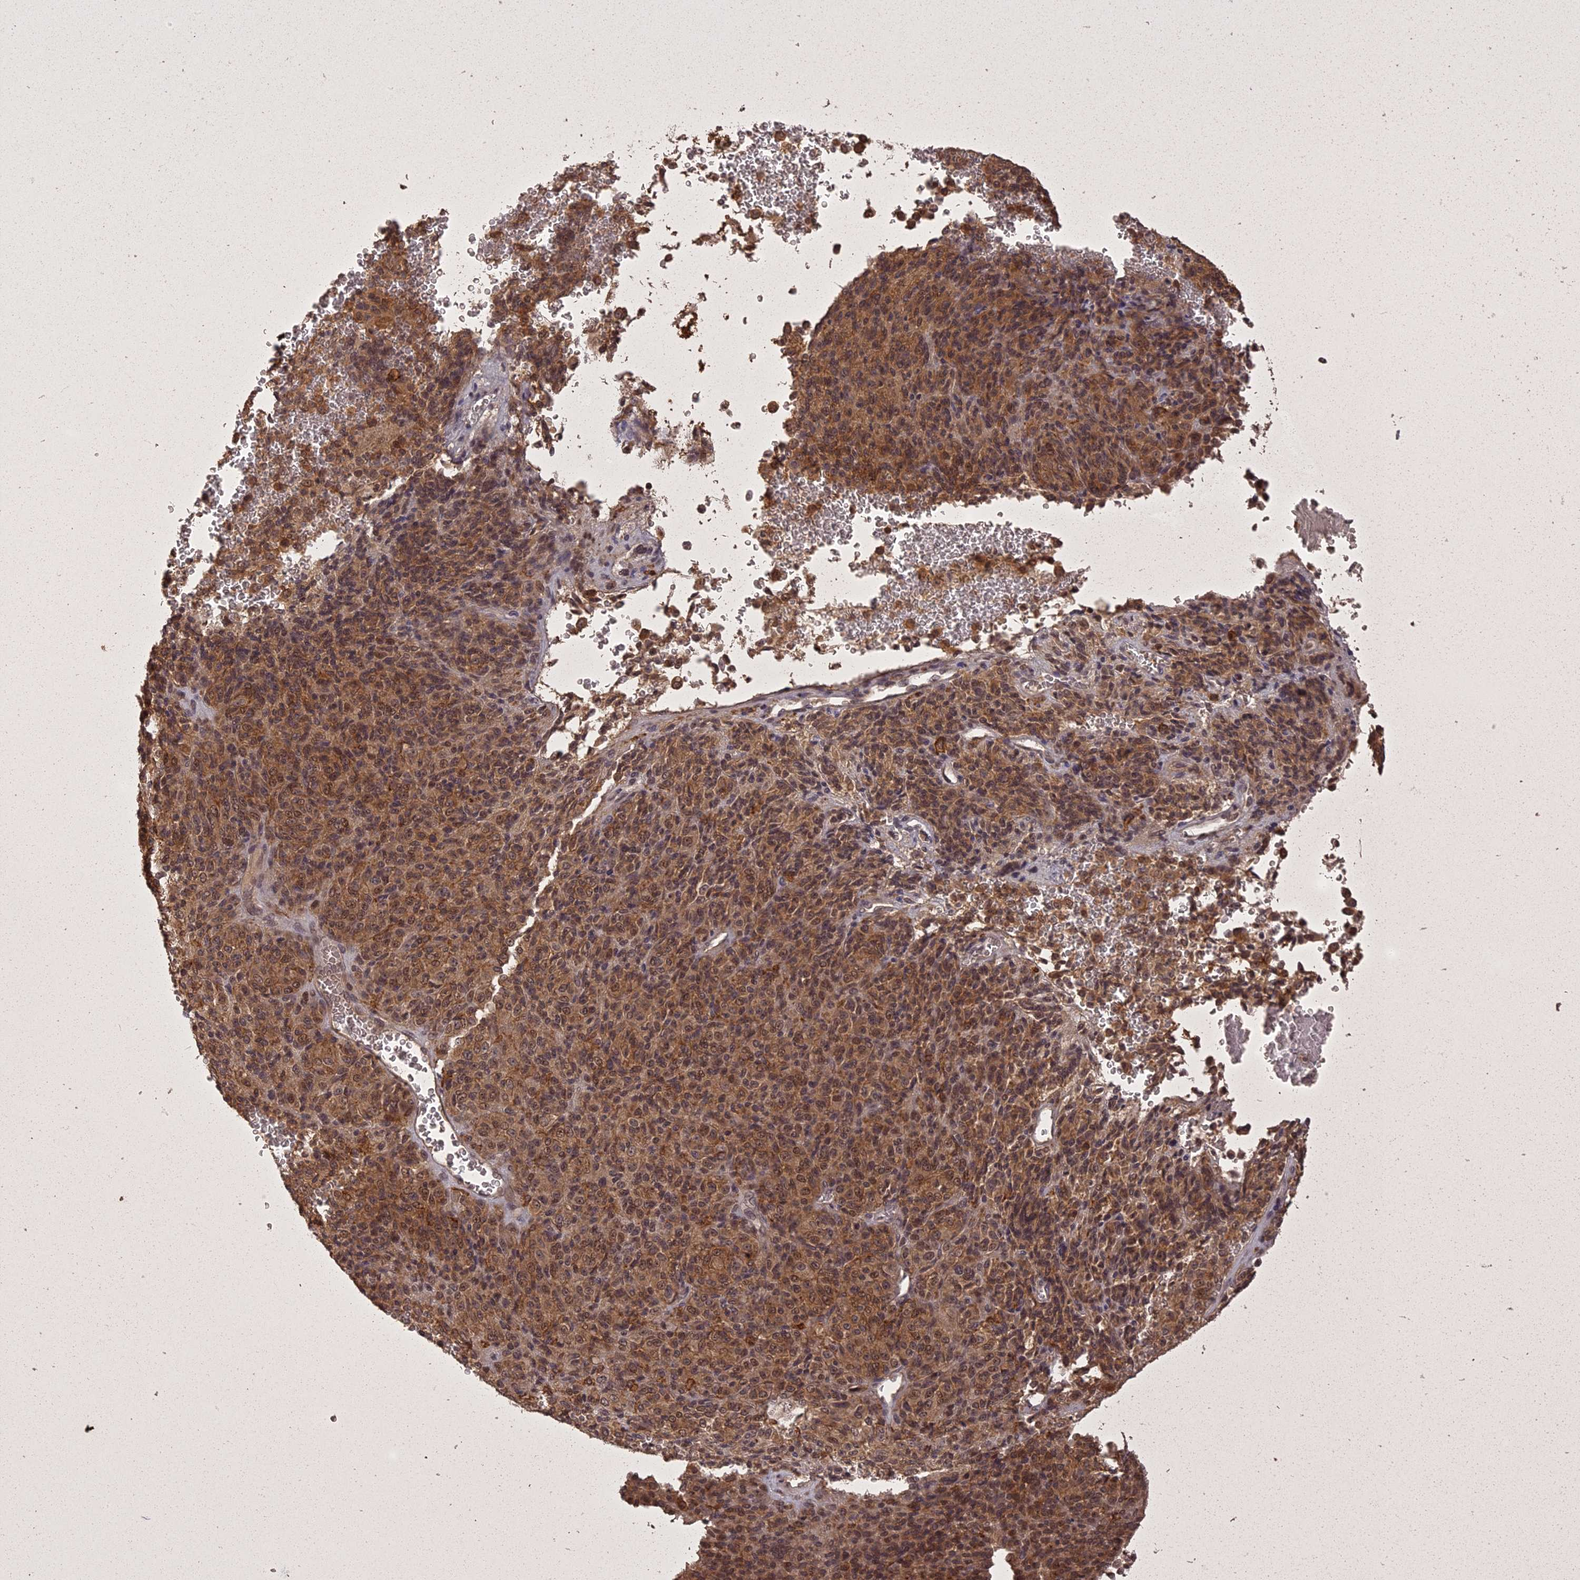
{"staining": {"intensity": "moderate", "quantity": ">75%", "location": "cytoplasmic/membranous,nuclear"}, "tissue": "melanoma", "cell_type": "Tumor cells", "image_type": "cancer", "snomed": [{"axis": "morphology", "description": "Malignant melanoma, Metastatic site"}, {"axis": "topography", "description": "Brain"}], "caption": "The immunohistochemical stain highlights moderate cytoplasmic/membranous and nuclear expression in tumor cells of malignant melanoma (metastatic site) tissue.", "gene": "ING5", "patient": {"sex": "female", "age": 56}}